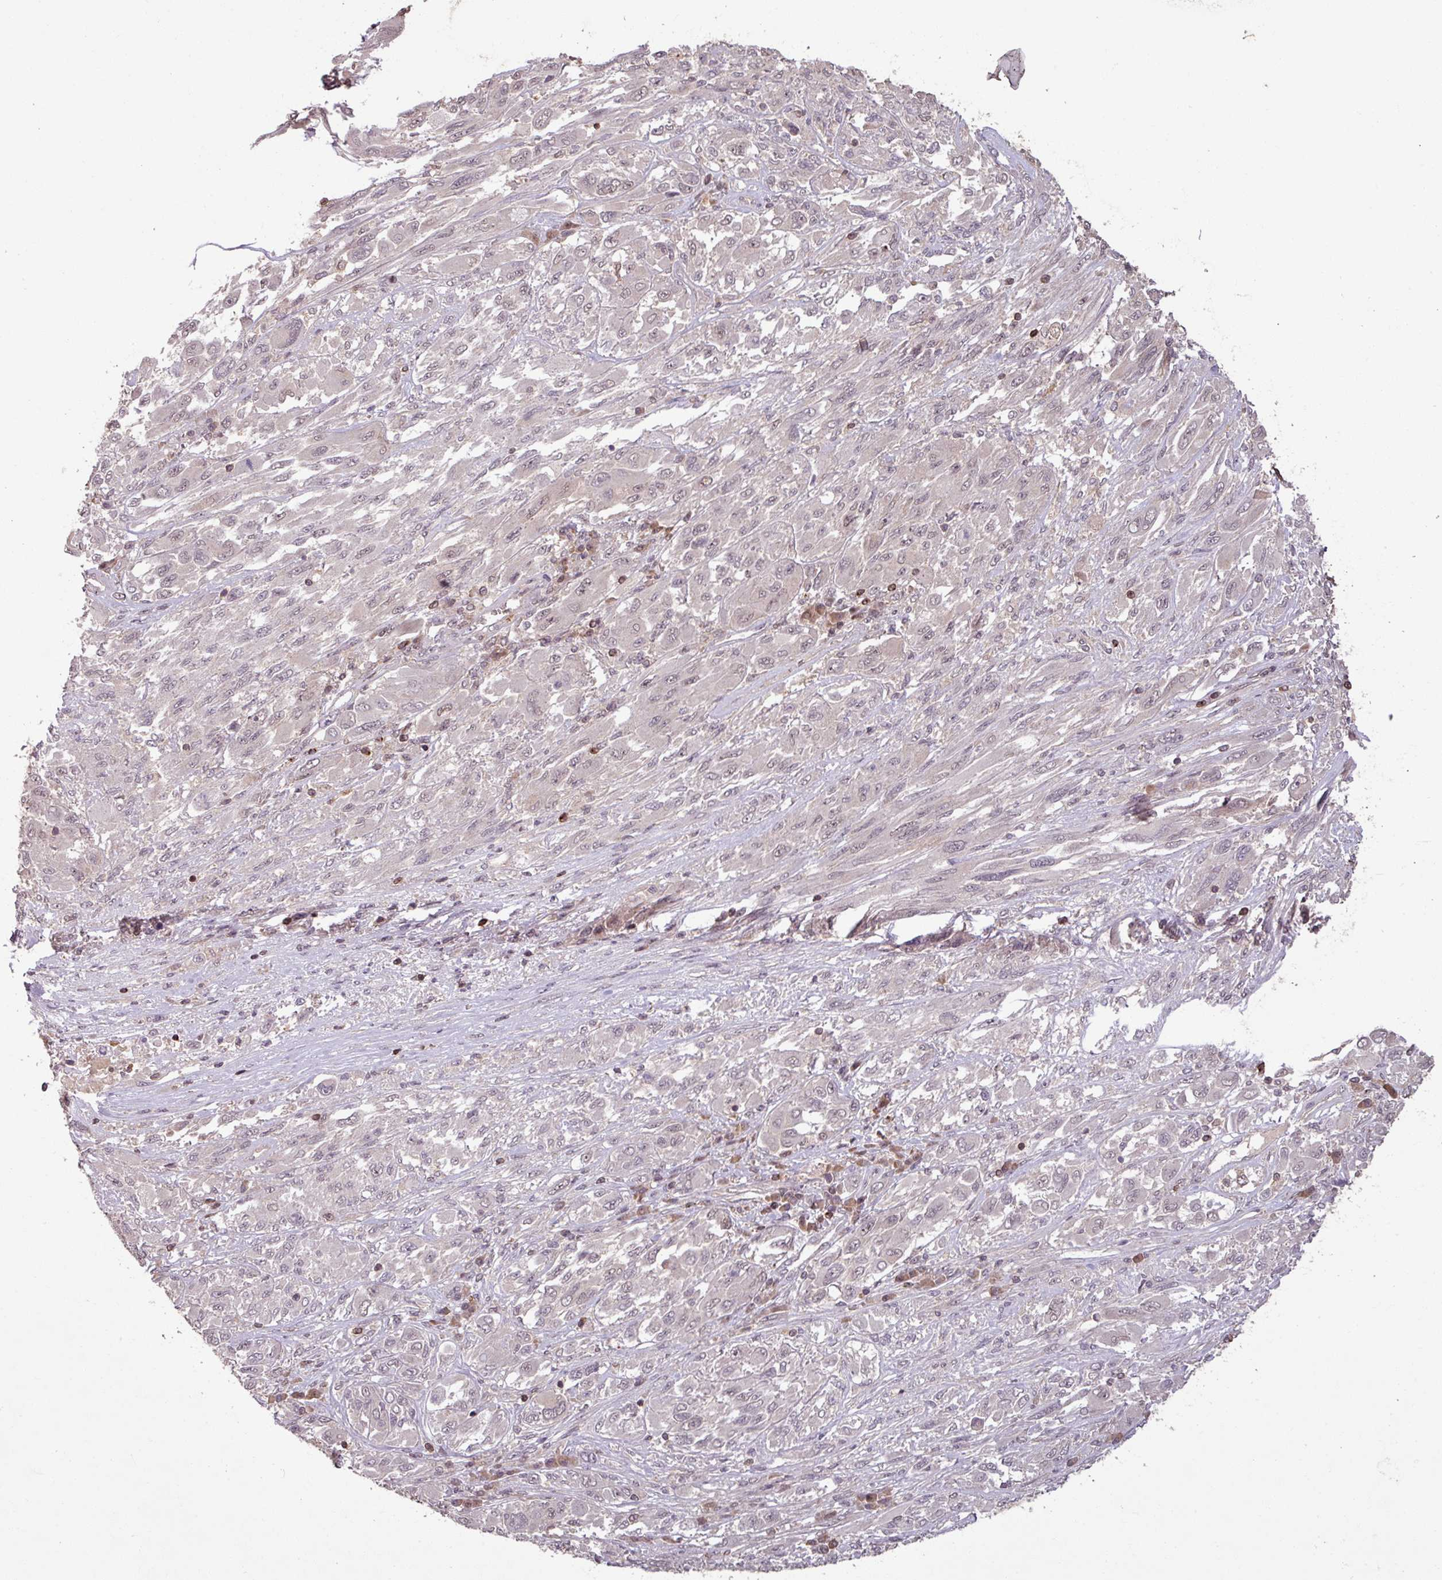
{"staining": {"intensity": "weak", "quantity": "25%-75%", "location": "nuclear"}, "tissue": "melanoma", "cell_type": "Tumor cells", "image_type": "cancer", "snomed": [{"axis": "morphology", "description": "Malignant melanoma, NOS"}, {"axis": "topography", "description": "Skin"}], "caption": "This micrograph demonstrates IHC staining of malignant melanoma, with low weak nuclear positivity in about 25%-75% of tumor cells.", "gene": "OR6B1", "patient": {"sex": "female", "age": 91}}